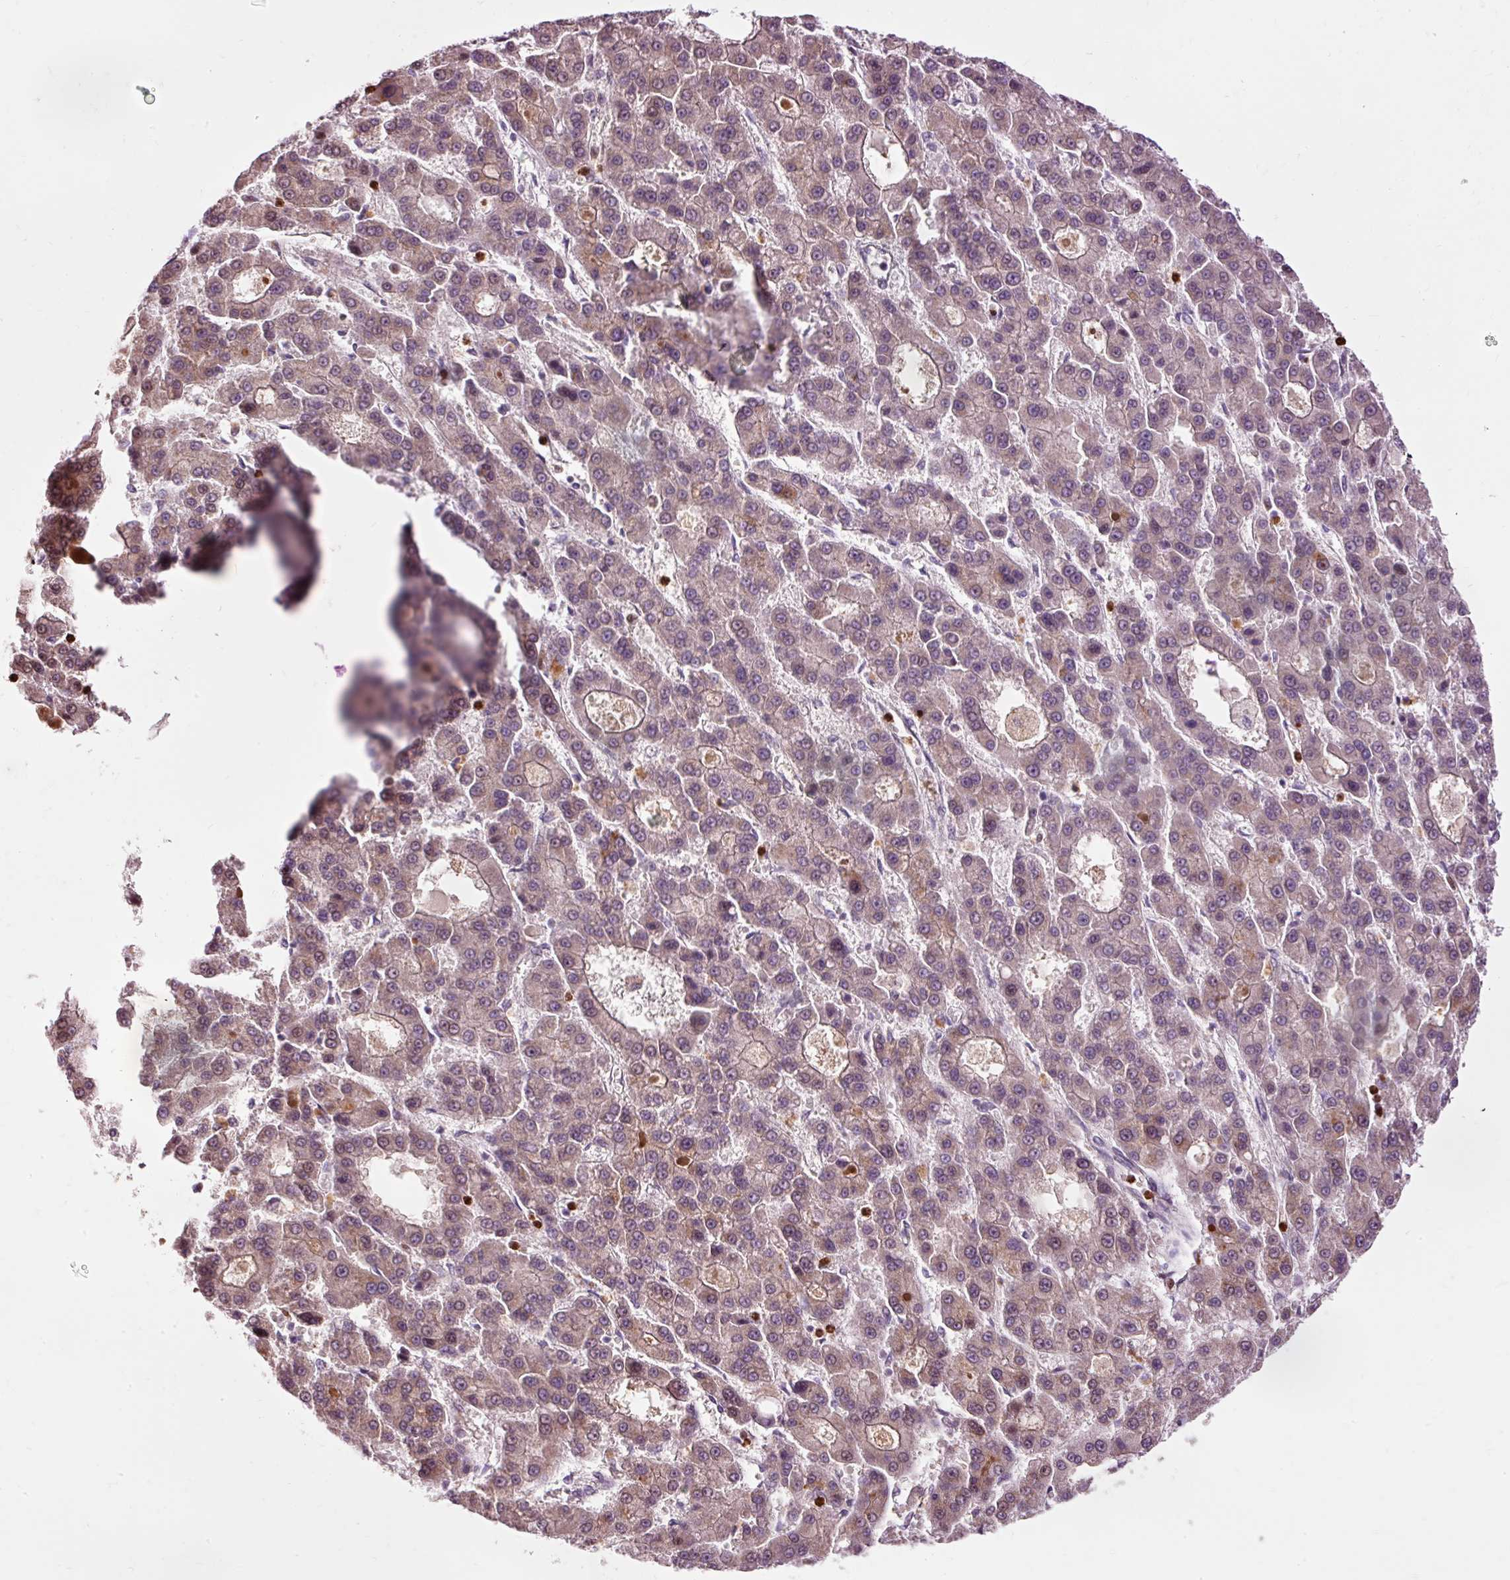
{"staining": {"intensity": "weak", "quantity": "25%-75%", "location": "cytoplasmic/membranous"}, "tissue": "liver cancer", "cell_type": "Tumor cells", "image_type": "cancer", "snomed": [{"axis": "morphology", "description": "Carcinoma, Hepatocellular, NOS"}, {"axis": "topography", "description": "Liver"}], "caption": "Liver cancer (hepatocellular carcinoma) stained for a protein shows weak cytoplasmic/membranous positivity in tumor cells. (DAB (3,3'-diaminobenzidine) IHC with brightfield microscopy, high magnification).", "gene": "PRDX5", "patient": {"sex": "male", "age": 70}}